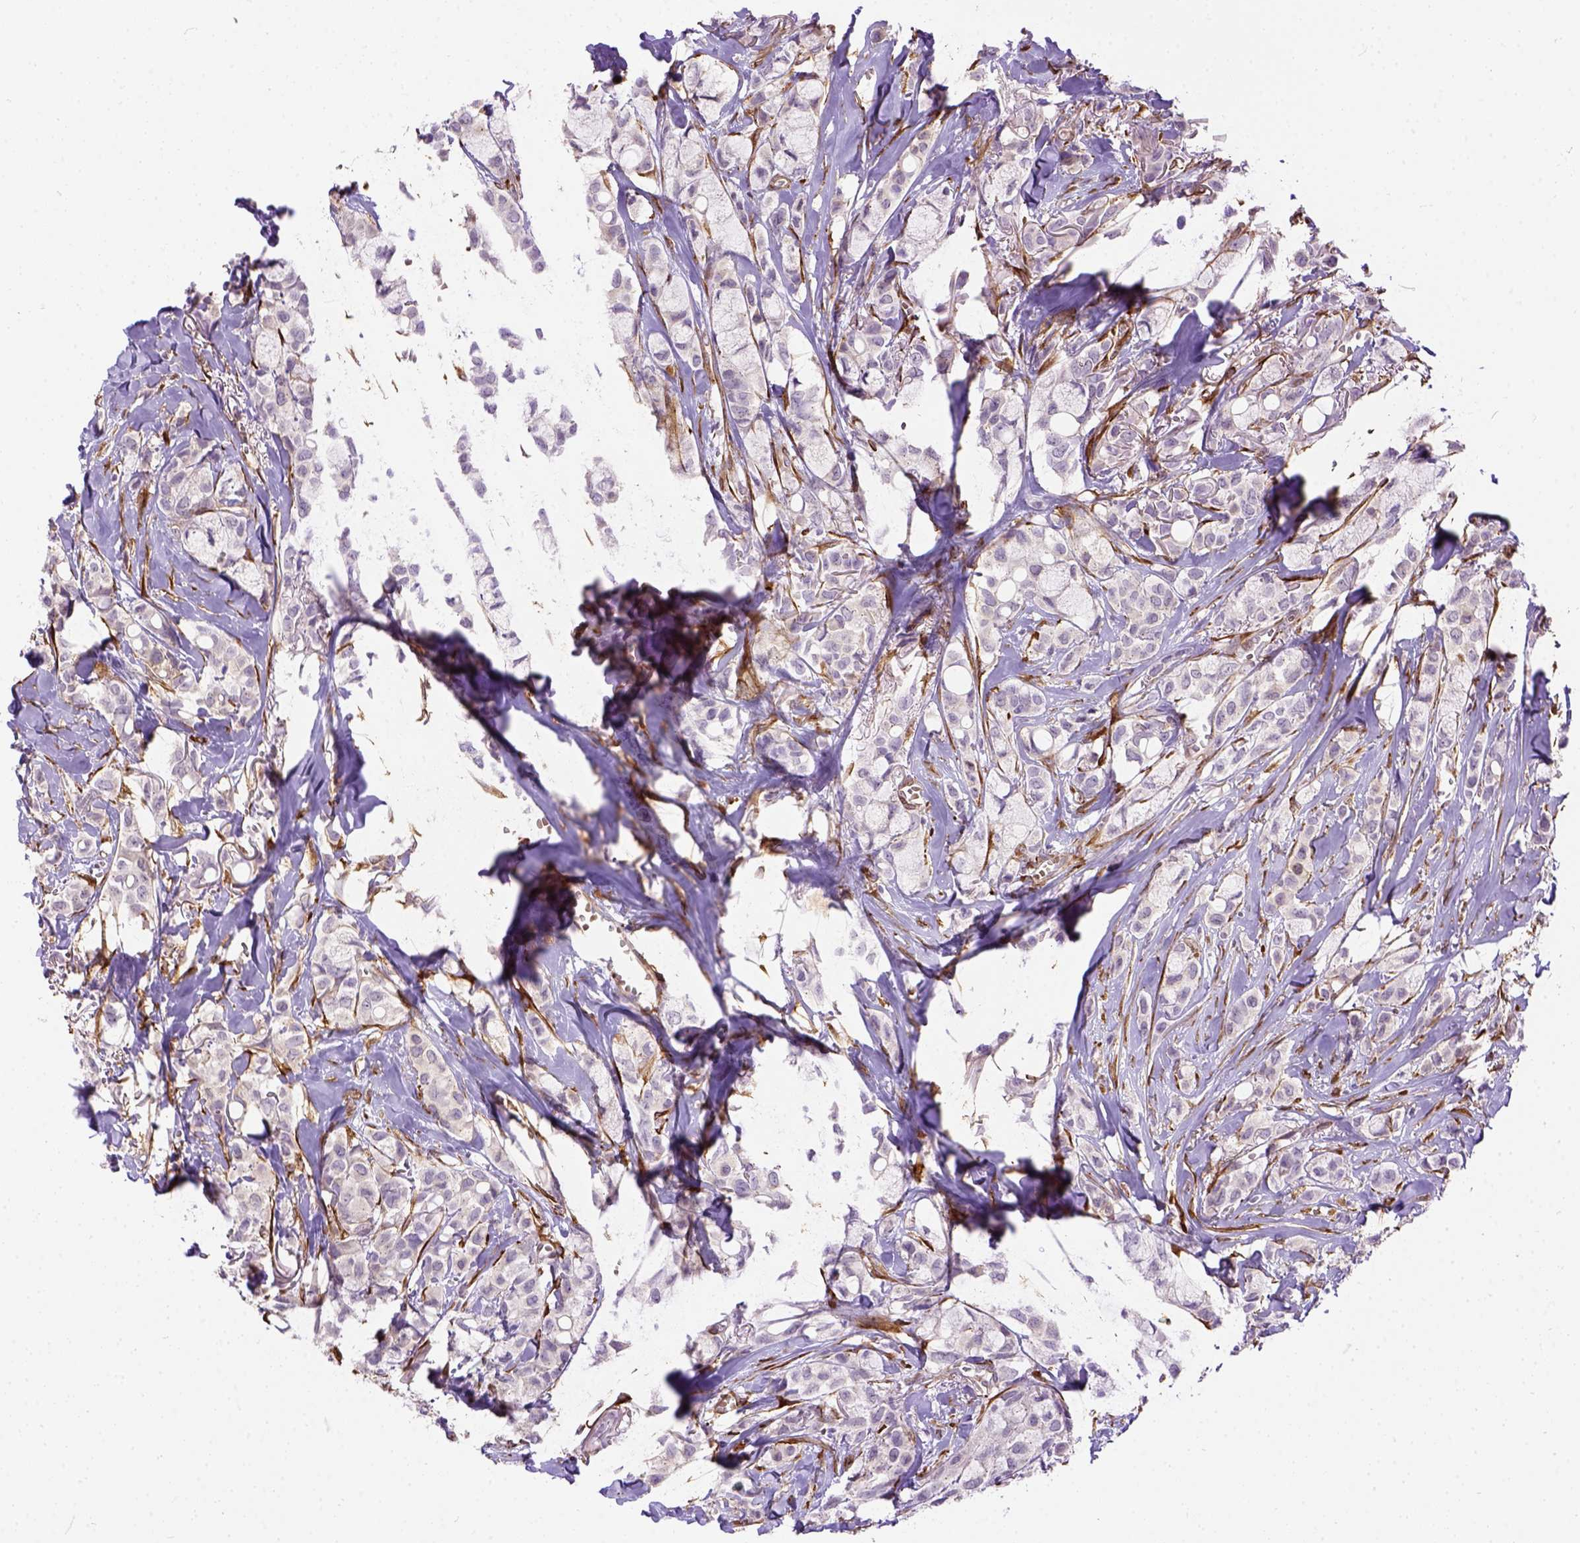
{"staining": {"intensity": "negative", "quantity": "none", "location": "none"}, "tissue": "breast cancer", "cell_type": "Tumor cells", "image_type": "cancer", "snomed": [{"axis": "morphology", "description": "Duct carcinoma"}, {"axis": "topography", "description": "Breast"}], "caption": "An immunohistochemistry (IHC) image of intraductal carcinoma (breast) is shown. There is no staining in tumor cells of intraductal carcinoma (breast).", "gene": "KAZN", "patient": {"sex": "female", "age": 85}}